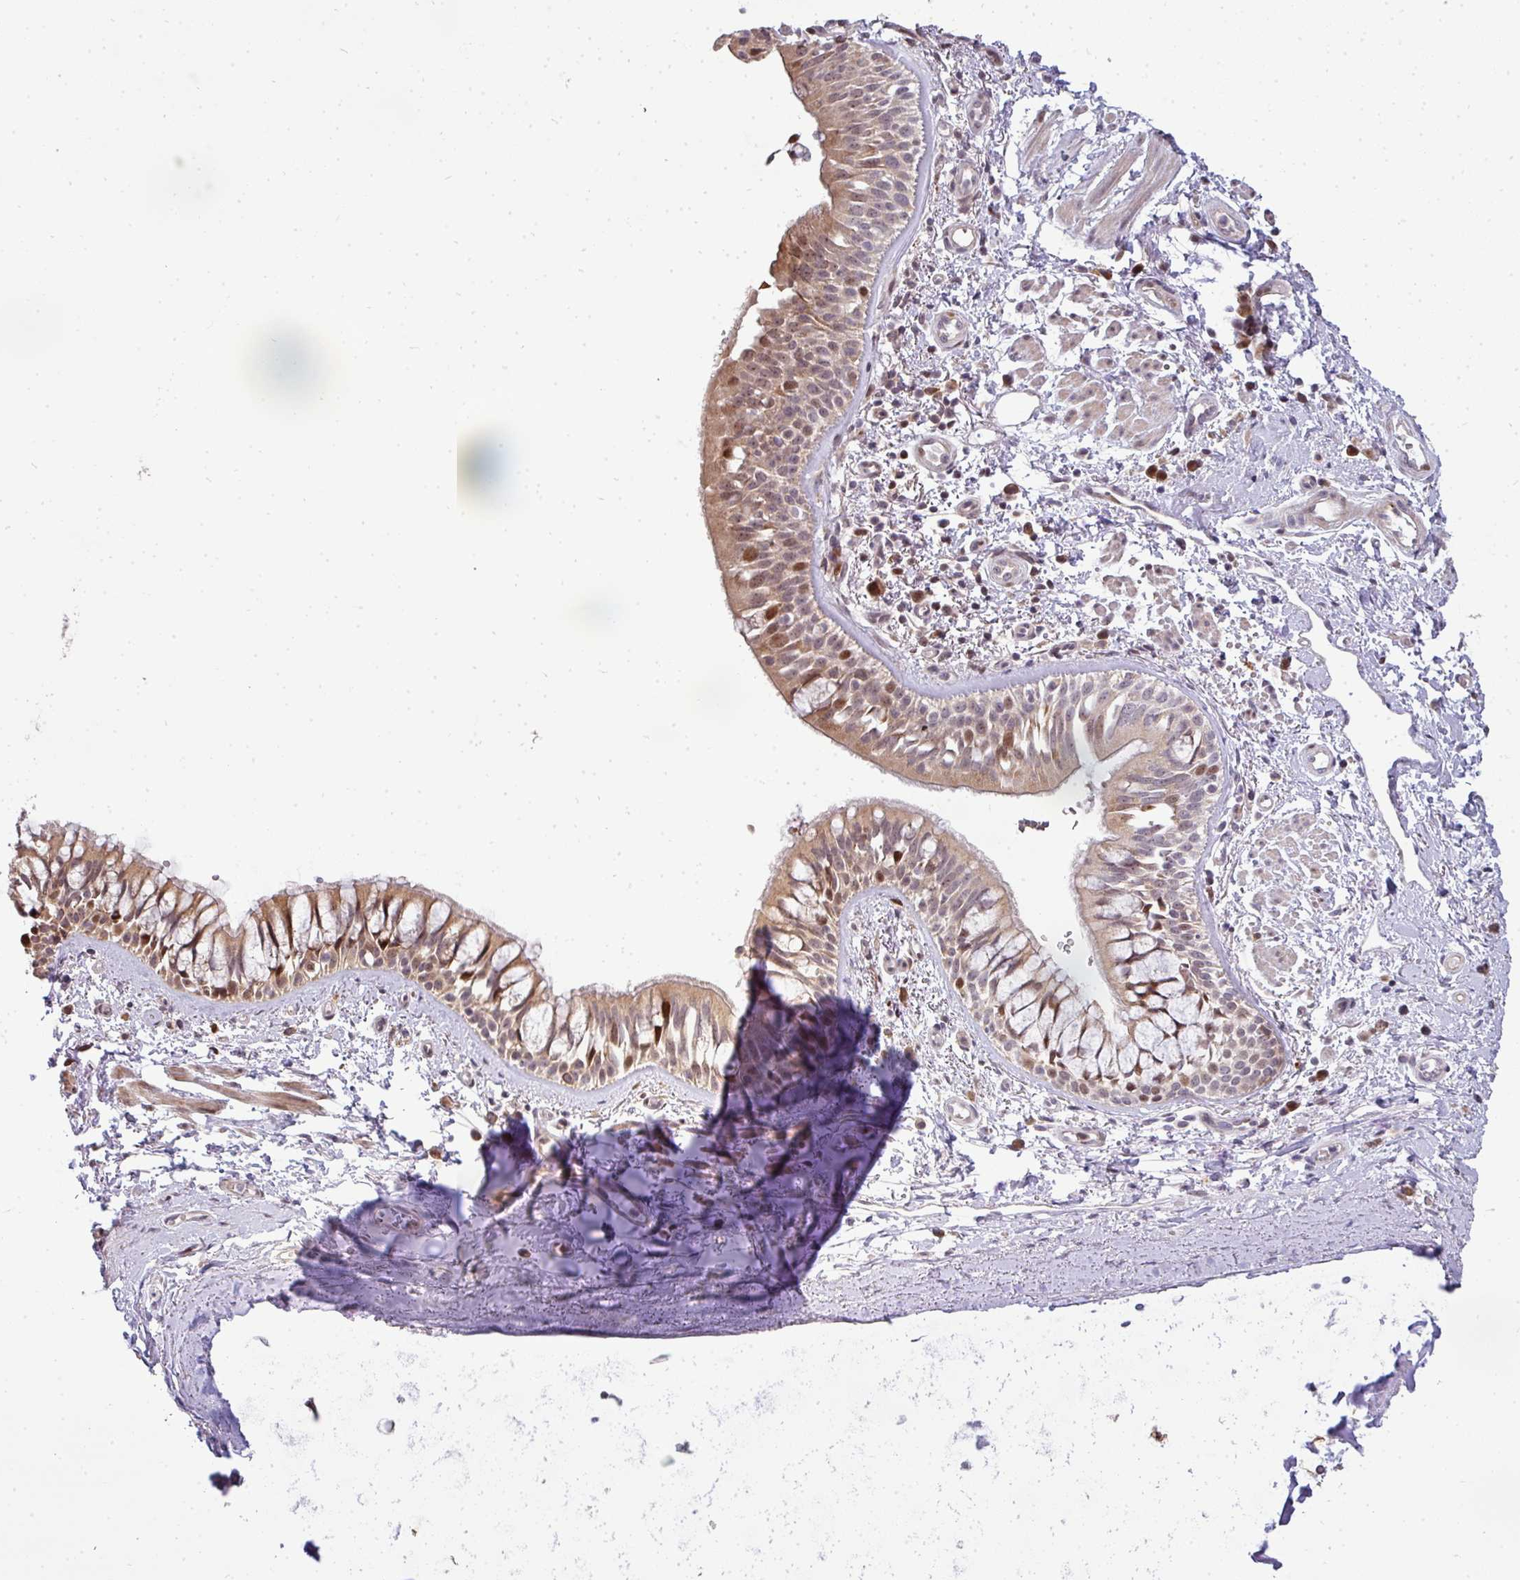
{"staining": {"intensity": "moderate", "quantity": ">75%", "location": "cytoplasmic/membranous,nuclear"}, "tissue": "bronchus", "cell_type": "Respiratory epithelial cells", "image_type": "normal", "snomed": [{"axis": "morphology", "description": "Normal tissue, NOS"}, {"axis": "topography", "description": "Lymph node"}, {"axis": "topography", "description": "Cartilage tissue"}, {"axis": "topography", "description": "Bronchus"}], "caption": "Respiratory epithelial cells show medium levels of moderate cytoplasmic/membranous,nuclear expression in about >75% of cells in normal bronchus. The protein is shown in brown color, while the nuclei are stained blue.", "gene": "MAZ", "patient": {"sex": "female", "age": 70}}